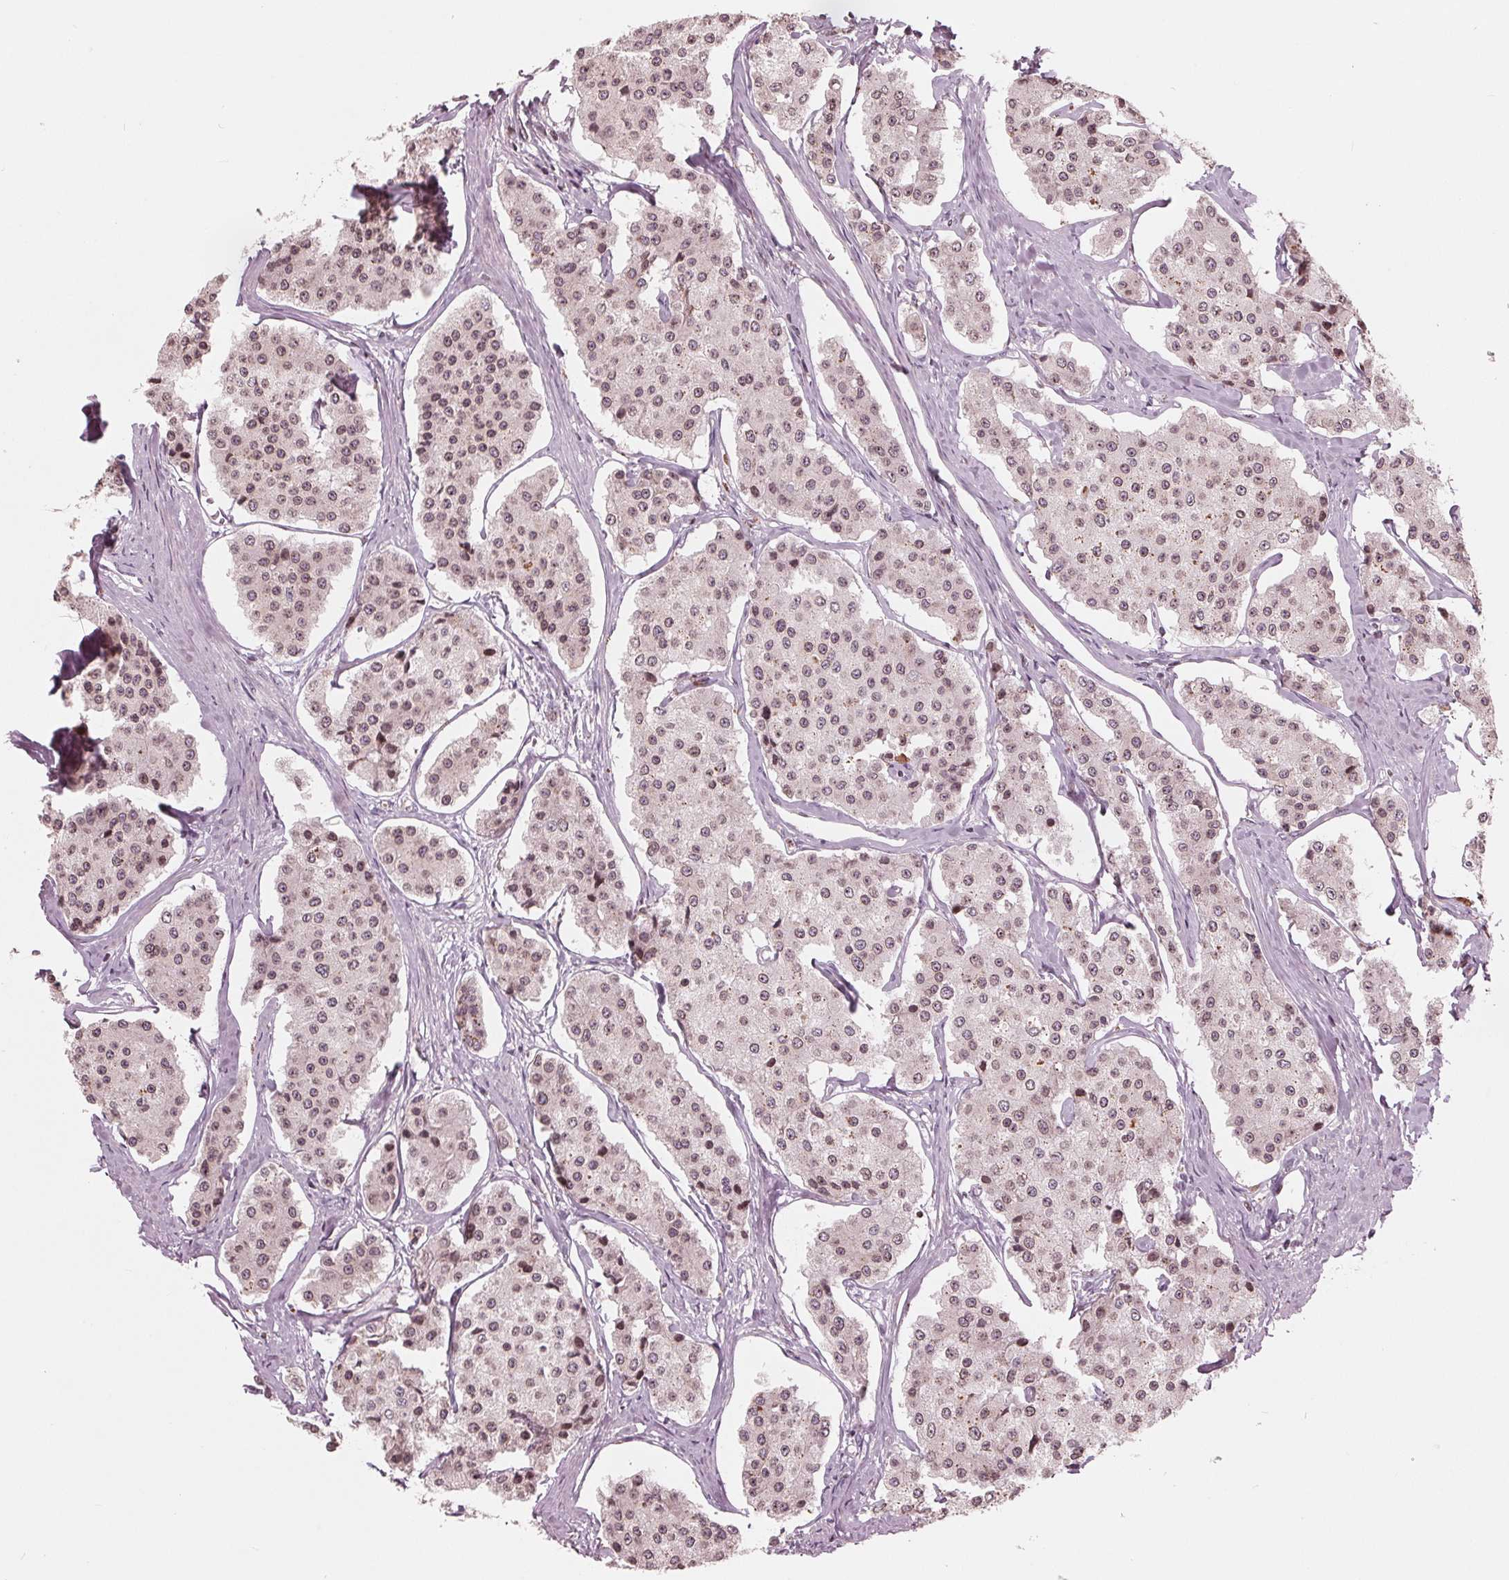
{"staining": {"intensity": "moderate", "quantity": ">75%", "location": "cytoplasmic/membranous,nuclear"}, "tissue": "carcinoid", "cell_type": "Tumor cells", "image_type": "cancer", "snomed": [{"axis": "morphology", "description": "Carcinoid, malignant, NOS"}, {"axis": "topography", "description": "Small intestine"}], "caption": "Tumor cells reveal moderate cytoplasmic/membranous and nuclear positivity in about >75% of cells in malignant carcinoid. Immunohistochemistry (ihc) stains the protein in brown and the nuclei are stained blue.", "gene": "NUP210", "patient": {"sex": "female", "age": 65}}